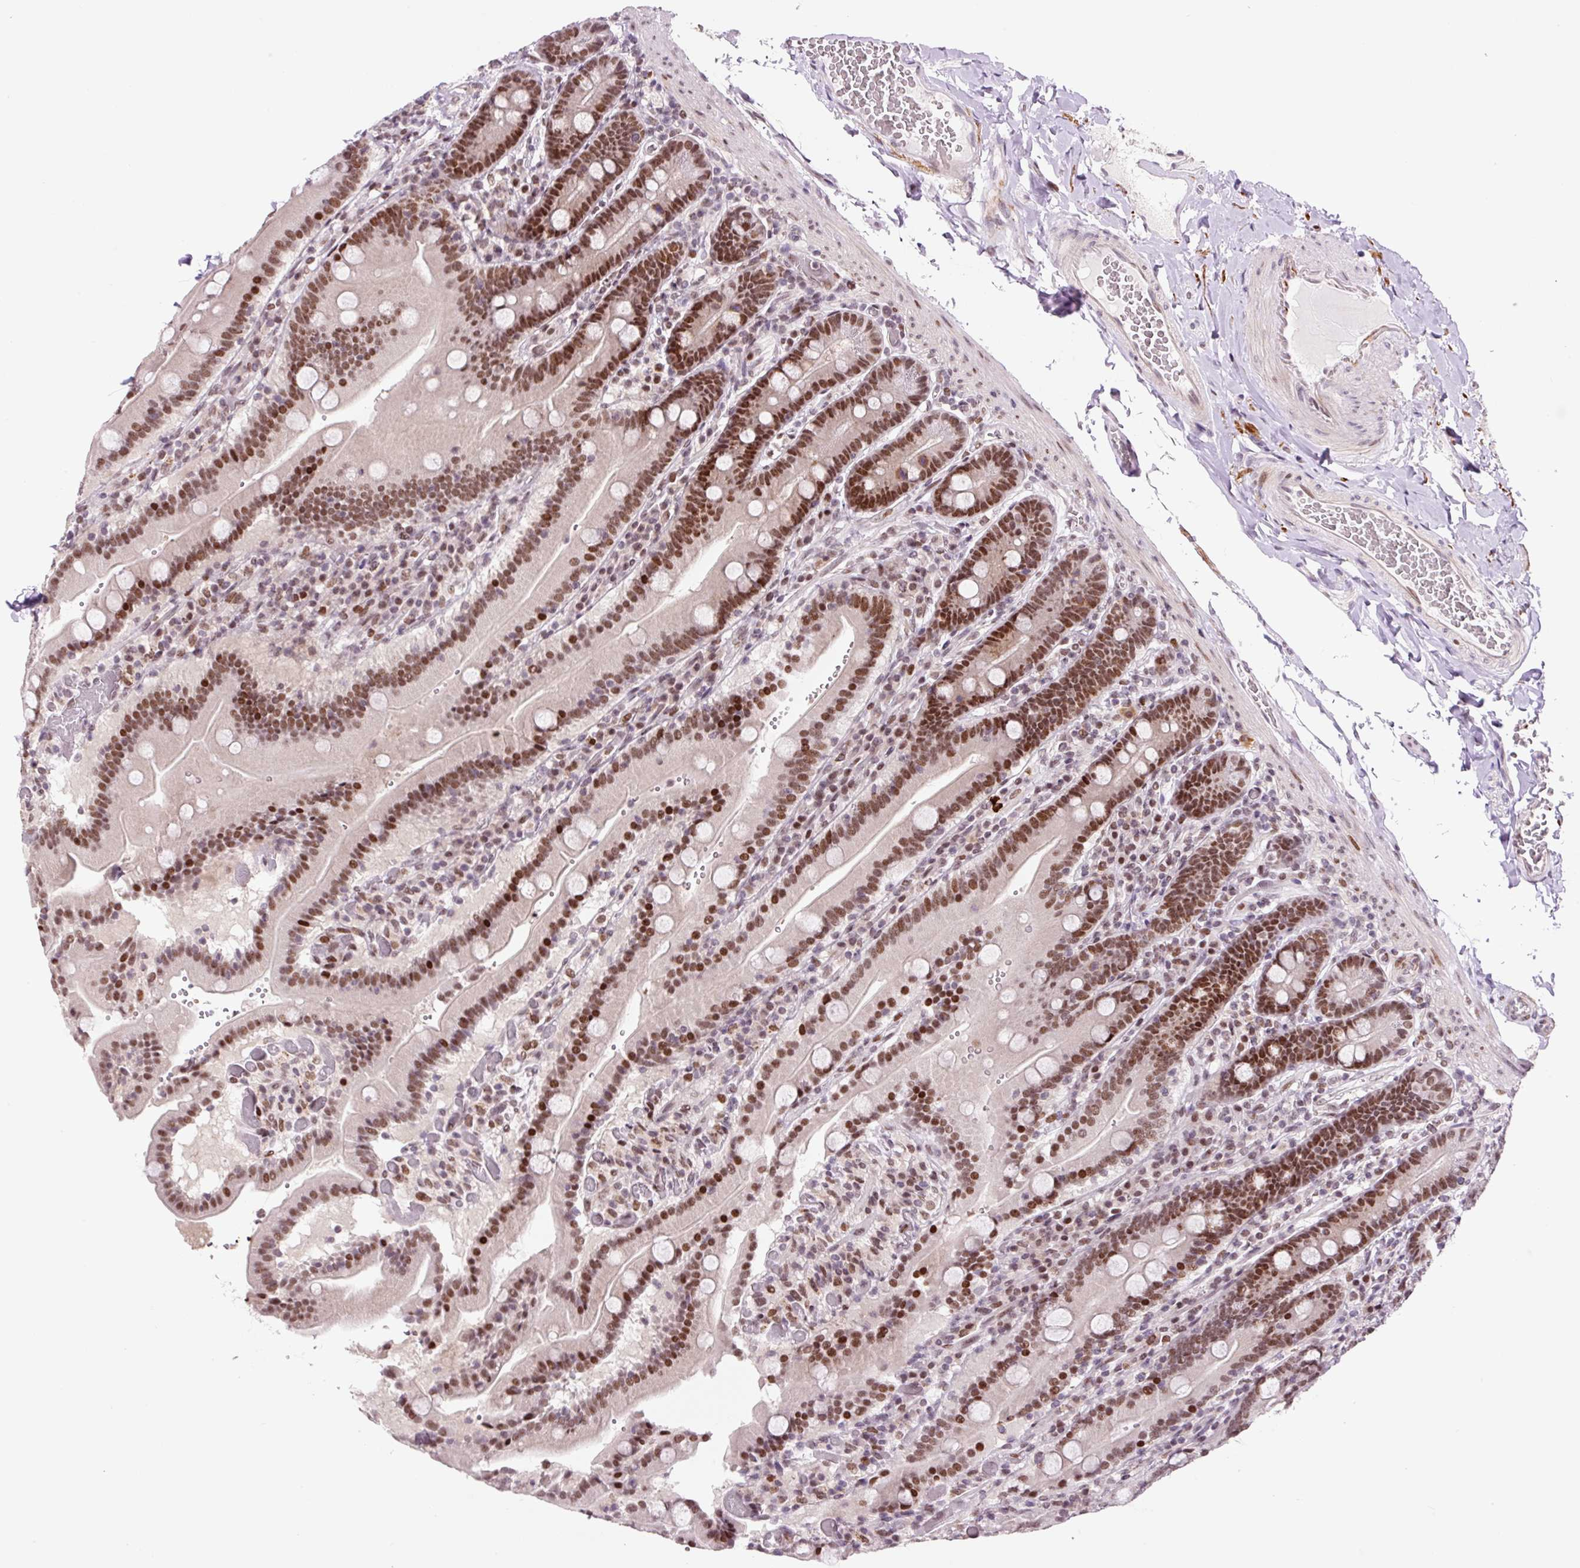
{"staining": {"intensity": "strong", "quantity": ">75%", "location": "nuclear"}, "tissue": "duodenum", "cell_type": "Glandular cells", "image_type": "normal", "snomed": [{"axis": "morphology", "description": "Normal tissue, NOS"}, {"axis": "topography", "description": "Duodenum"}], "caption": "Immunohistochemistry (IHC) (DAB) staining of normal human duodenum reveals strong nuclear protein positivity in about >75% of glandular cells. Using DAB (3,3'-diaminobenzidine) (brown) and hematoxylin (blue) stains, captured at high magnification using brightfield microscopy.", "gene": "CCNL2", "patient": {"sex": "female", "age": 62}}